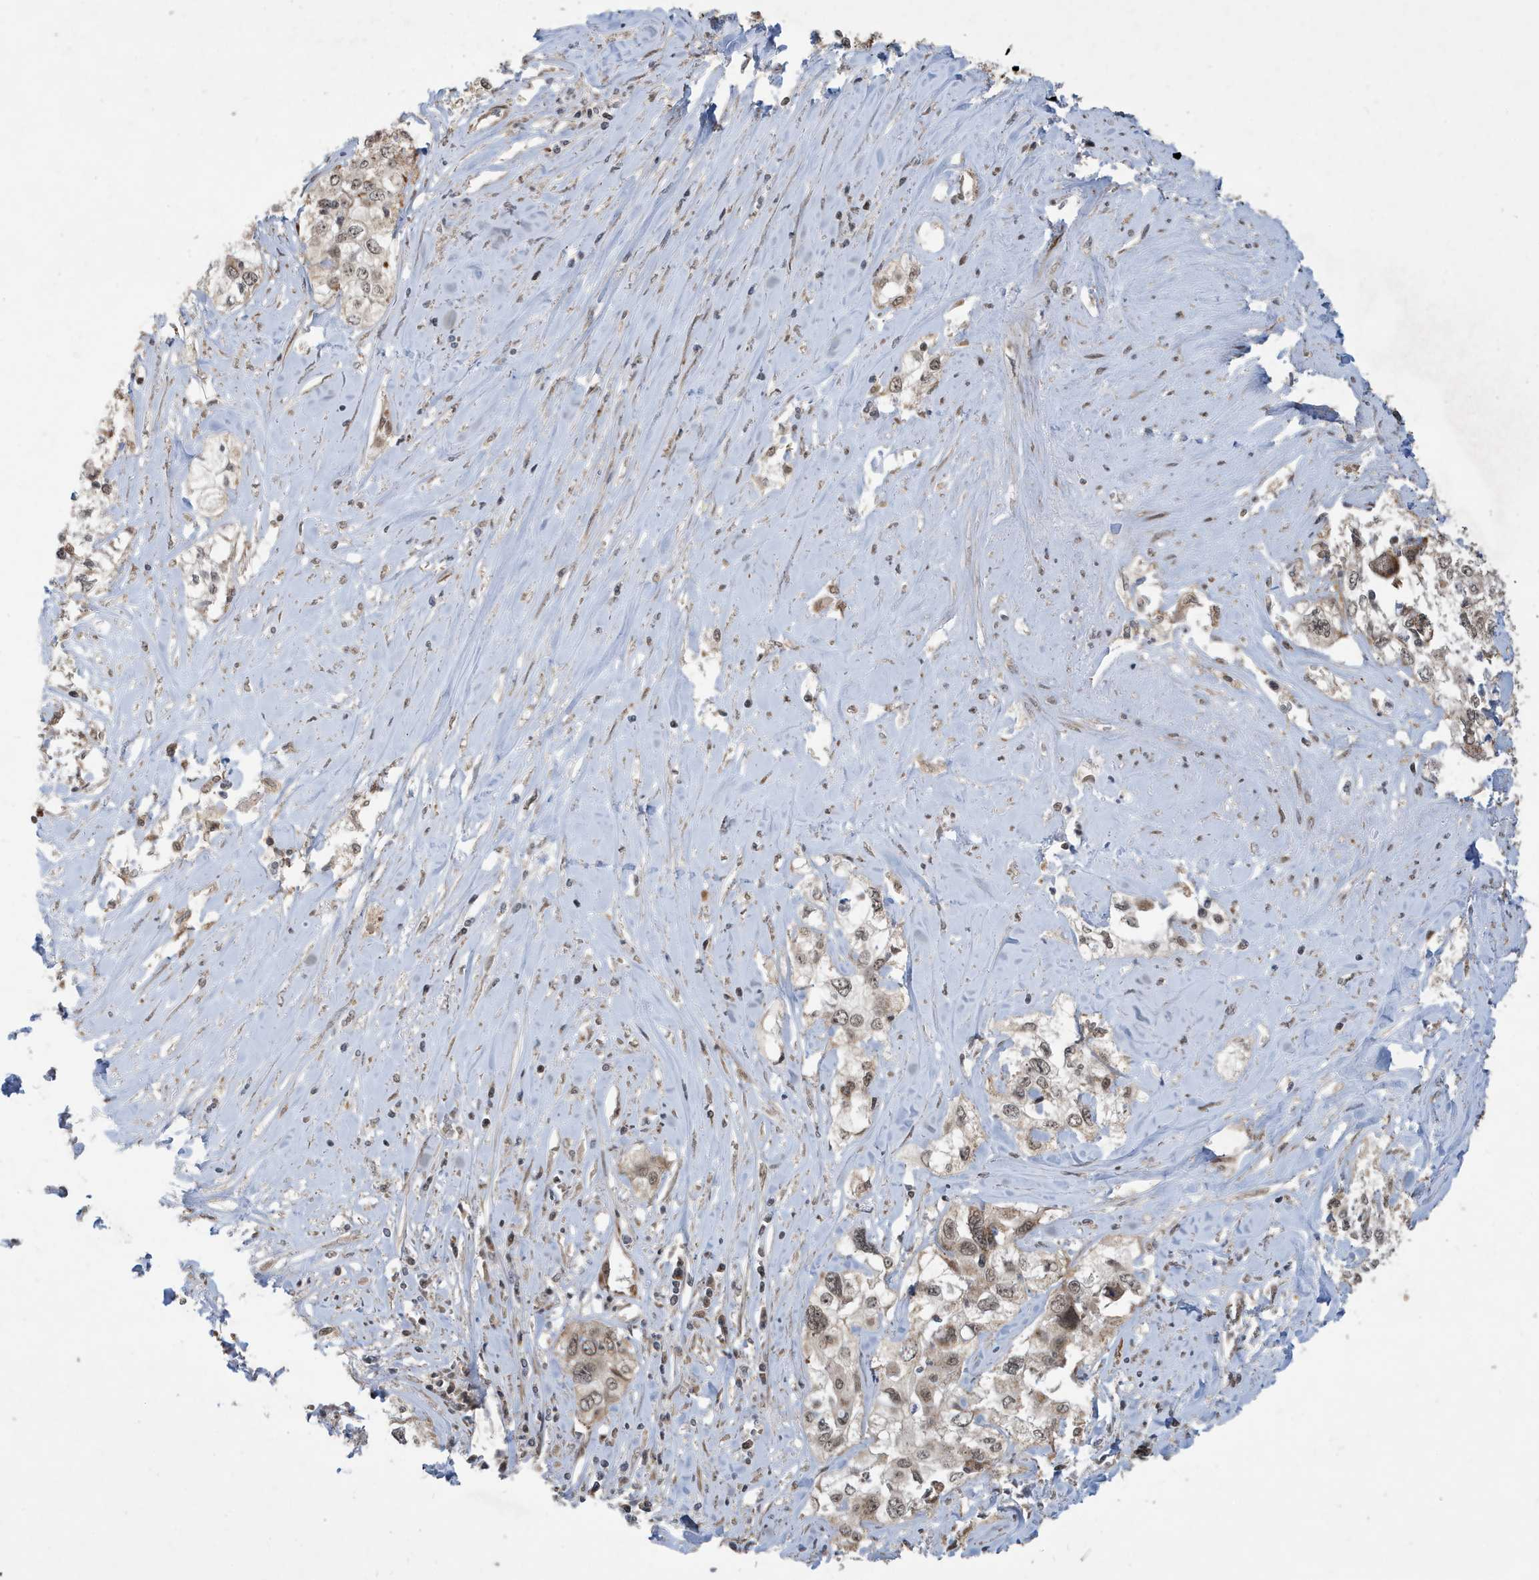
{"staining": {"intensity": "weak", "quantity": "<25%", "location": "cytoplasmic/membranous,nuclear"}, "tissue": "cervical cancer", "cell_type": "Tumor cells", "image_type": "cancer", "snomed": [{"axis": "morphology", "description": "Squamous cell carcinoma, NOS"}, {"axis": "topography", "description": "Cervix"}], "caption": "High power microscopy image of an immunohistochemistry image of cervical squamous cell carcinoma, revealing no significant staining in tumor cells.", "gene": "FAM9B", "patient": {"sex": "female", "age": 31}}